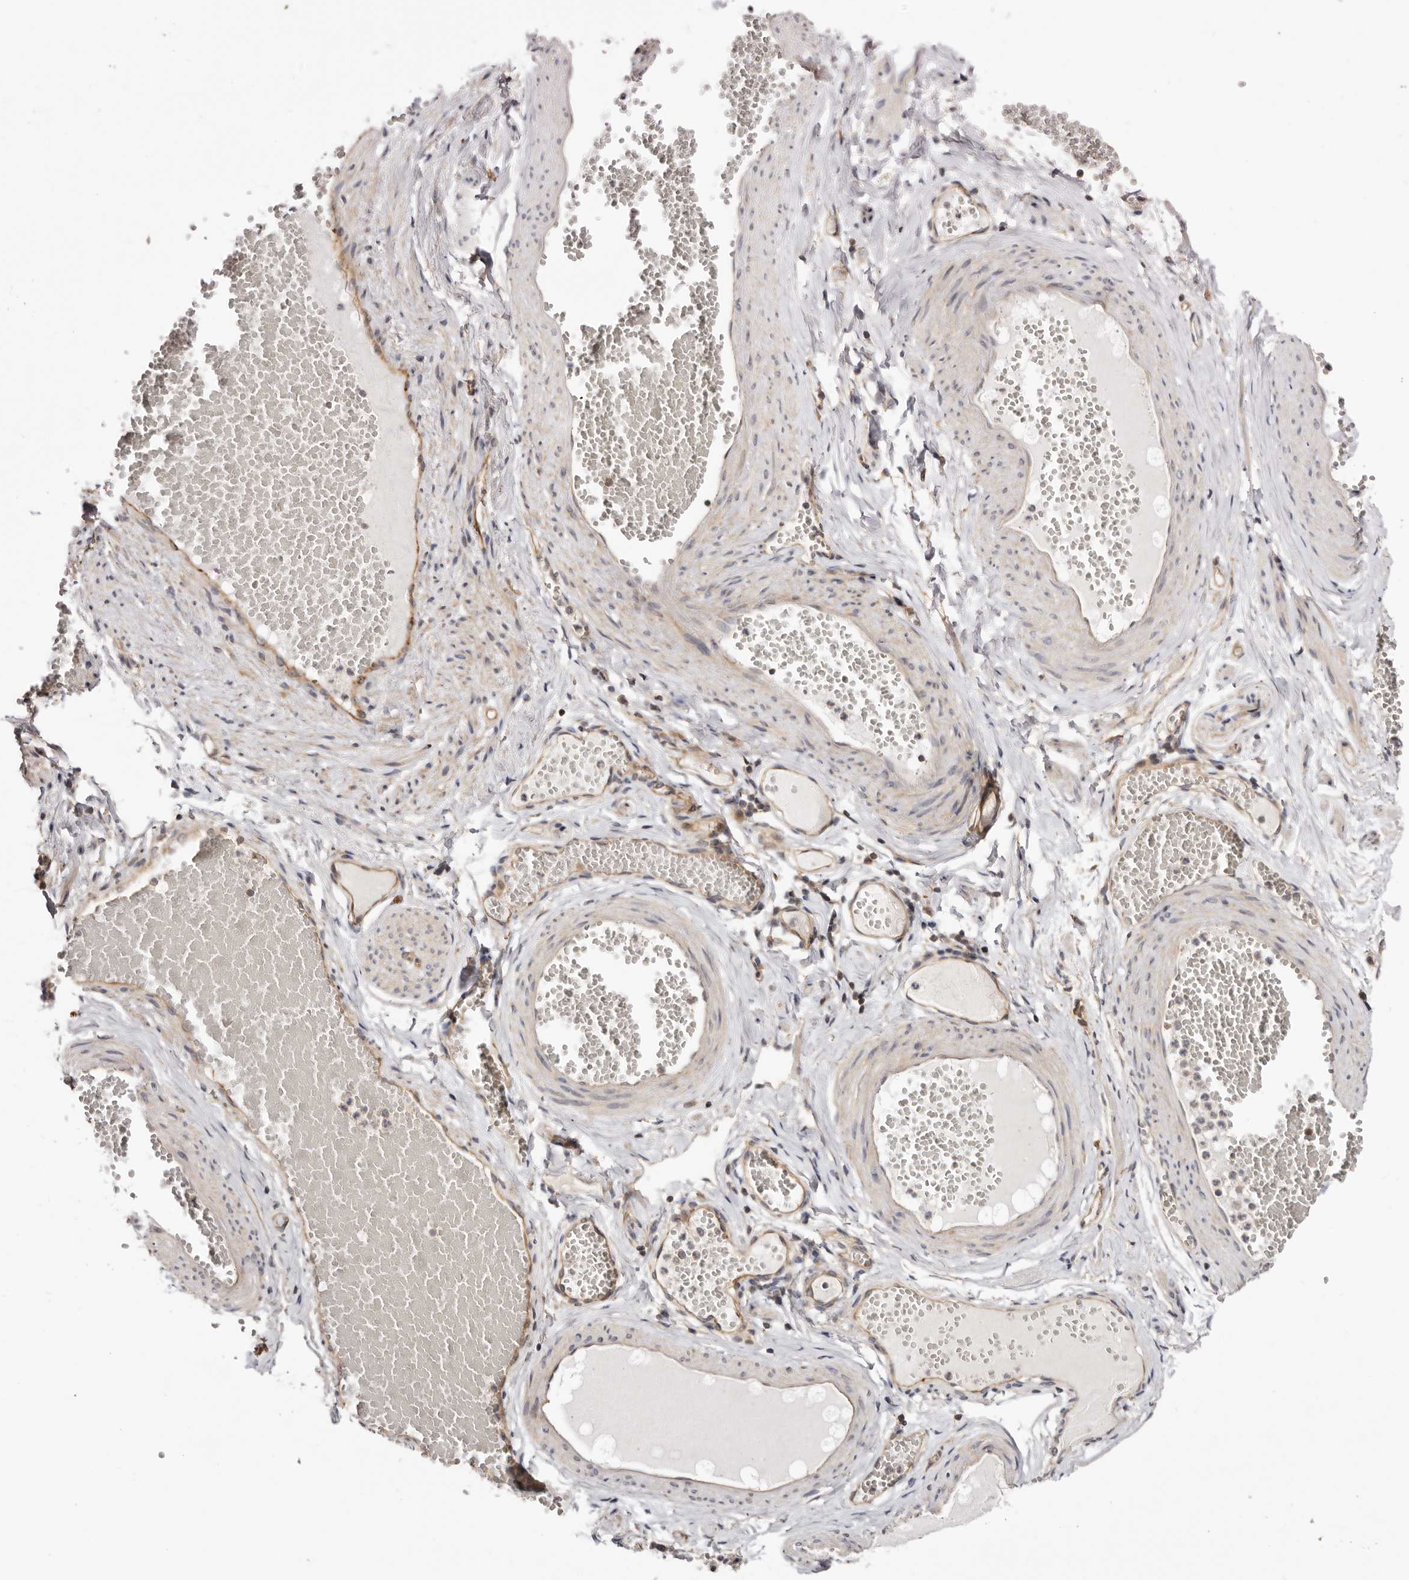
{"staining": {"intensity": "moderate", "quantity": ">75%", "location": "cytoplasmic/membranous"}, "tissue": "adipose tissue", "cell_type": "Adipocytes", "image_type": "normal", "snomed": [{"axis": "morphology", "description": "Normal tissue, NOS"}, {"axis": "topography", "description": "Smooth muscle"}, {"axis": "topography", "description": "Peripheral nerve tissue"}], "caption": "Immunohistochemical staining of unremarkable human adipose tissue reveals medium levels of moderate cytoplasmic/membranous positivity in approximately >75% of adipocytes.", "gene": "PANK4", "patient": {"sex": "female", "age": 39}}